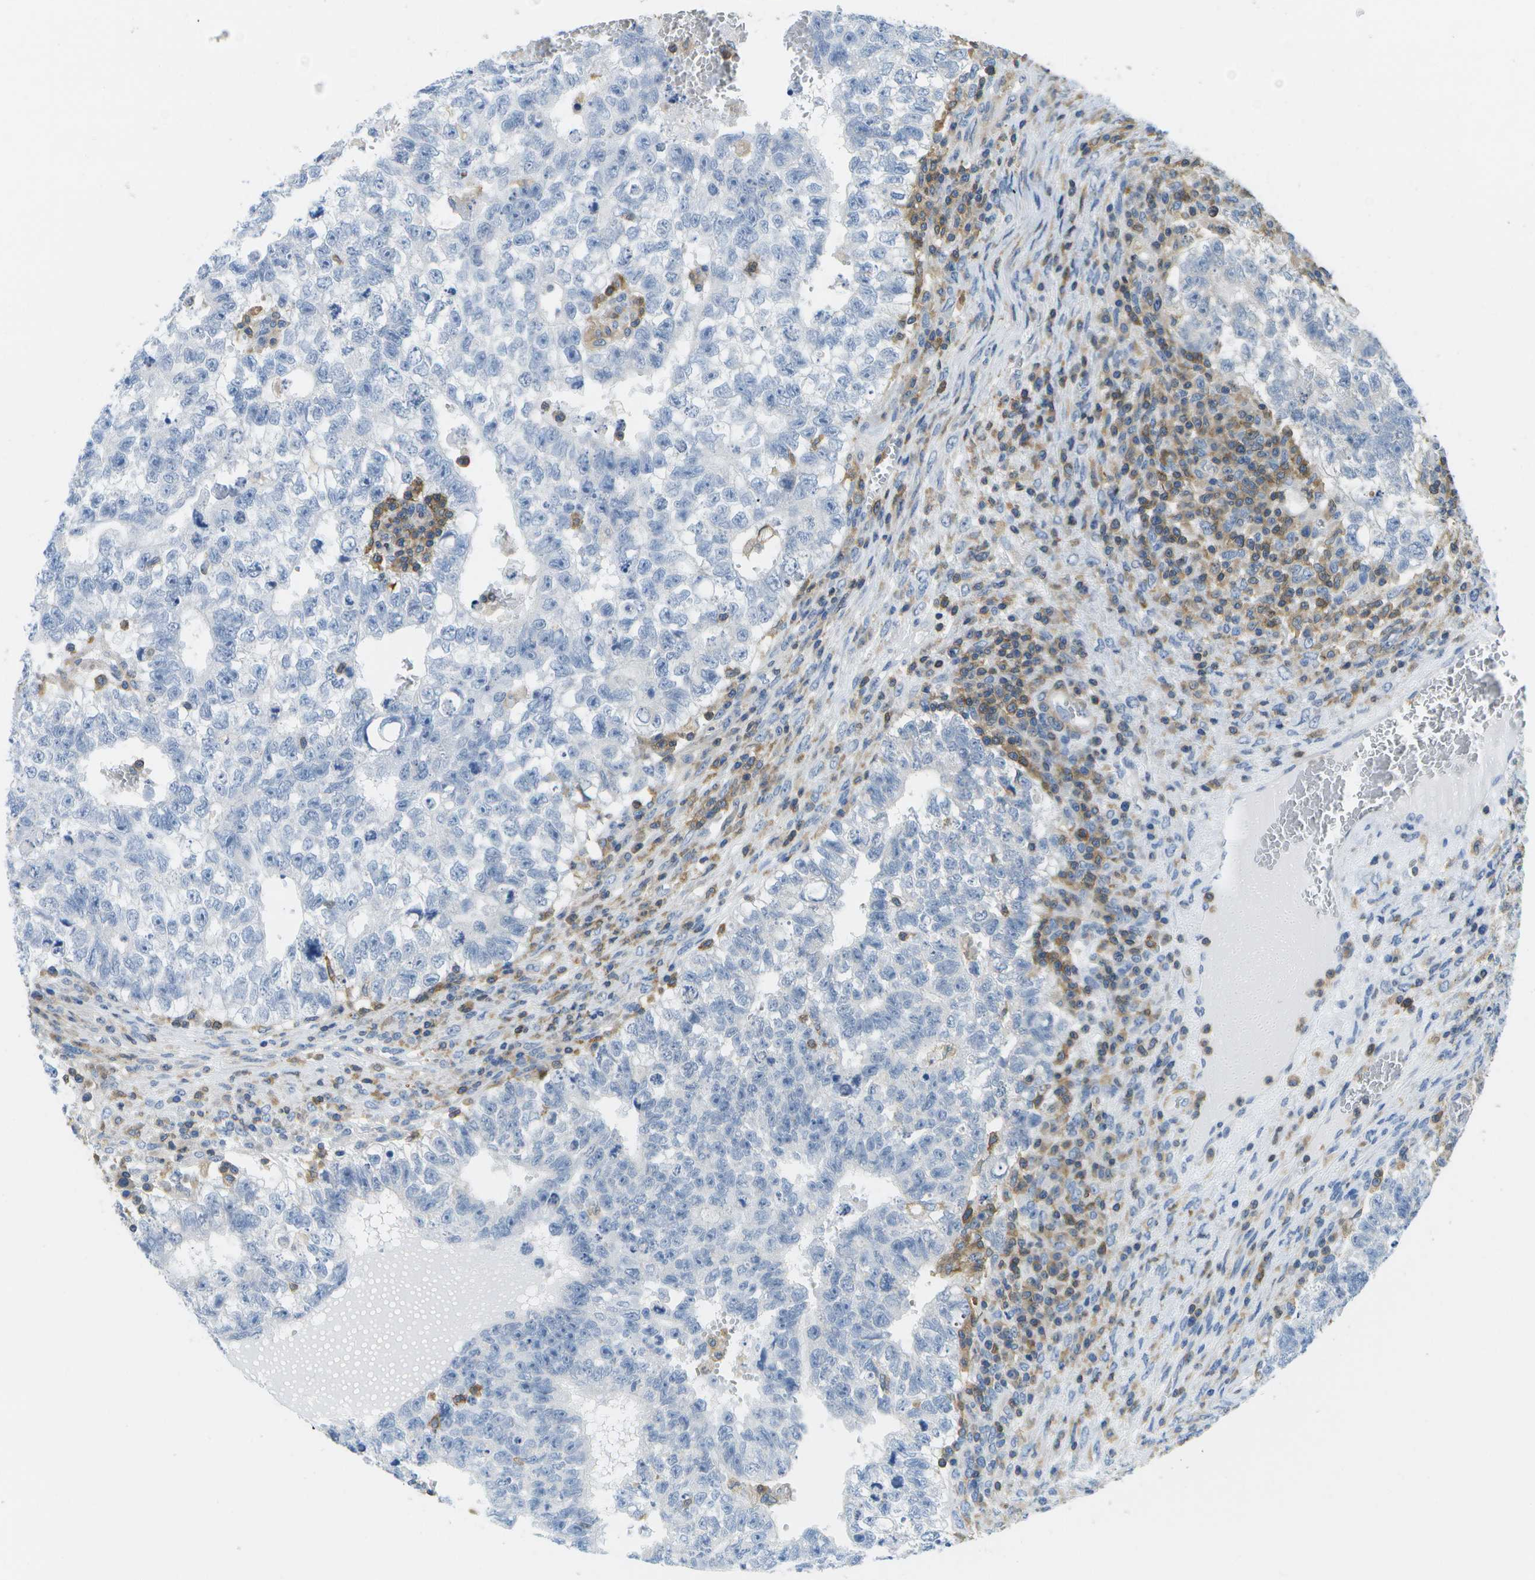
{"staining": {"intensity": "negative", "quantity": "none", "location": "none"}, "tissue": "testis cancer", "cell_type": "Tumor cells", "image_type": "cancer", "snomed": [{"axis": "morphology", "description": "Seminoma, NOS"}, {"axis": "morphology", "description": "Carcinoma, Embryonal, NOS"}, {"axis": "topography", "description": "Testis"}], "caption": "Micrograph shows no significant protein expression in tumor cells of seminoma (testis).", "gene": "RCSD1", "patient": {"sex": "male", "age": 38}}